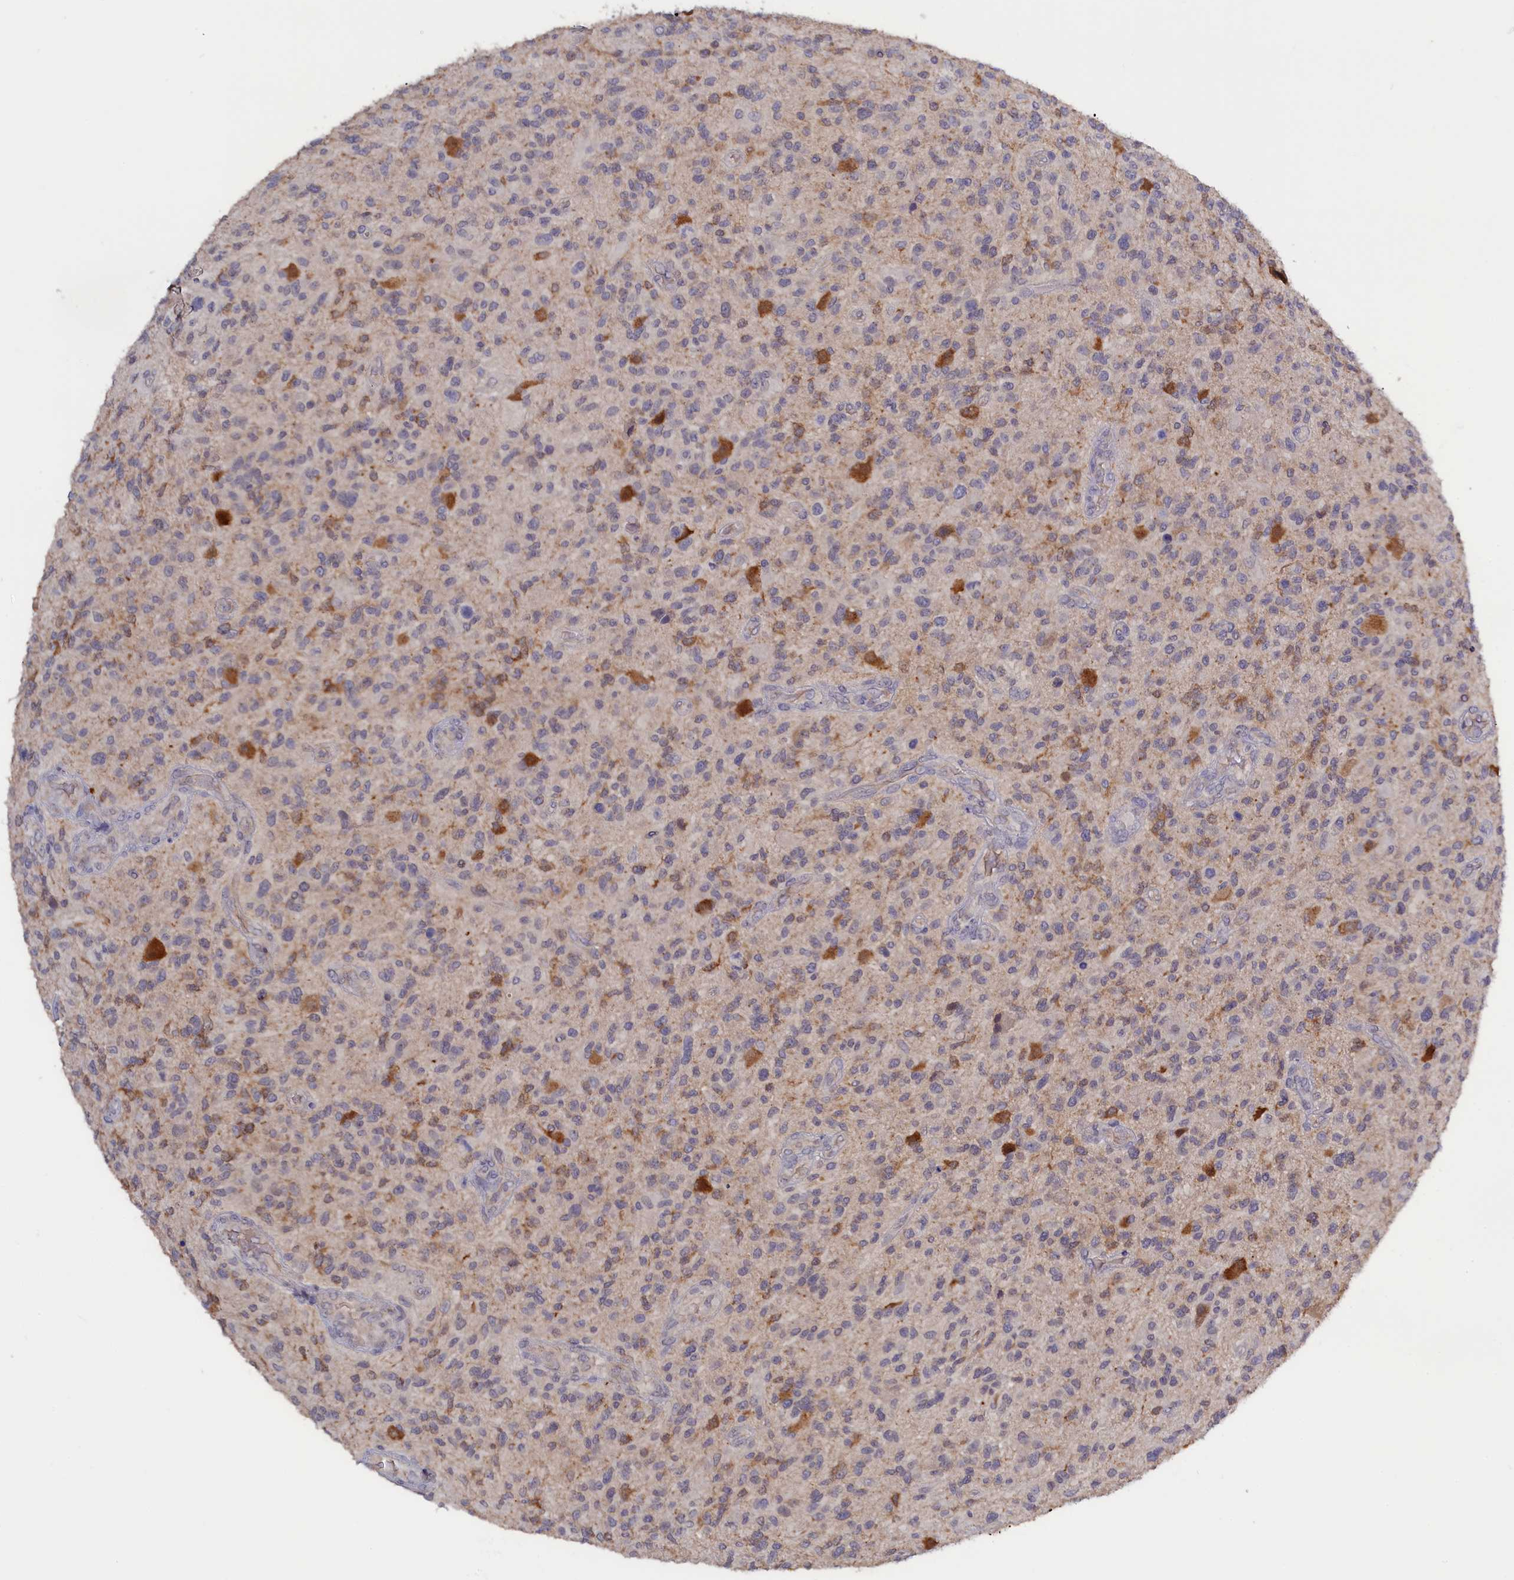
{"staining": {"intensity": "weak", "quantity": "<25%", "location": "cytoplasmic/membranous"}, "tissue": "glioma", "cell_type": "Tumor cells", "image_type": "cancer", "snomed": [{"axis": "morphology", "description": "Glioma, malignant, High grade"}, {"axis": "topography", "description": "Brain"}], "caption": "Immunohistochemistry of malignant glioma (high-grade) displays no positivity in tumor cells.", "gene": "CELF5", "patient": {"sex": "male", "age": 47}}